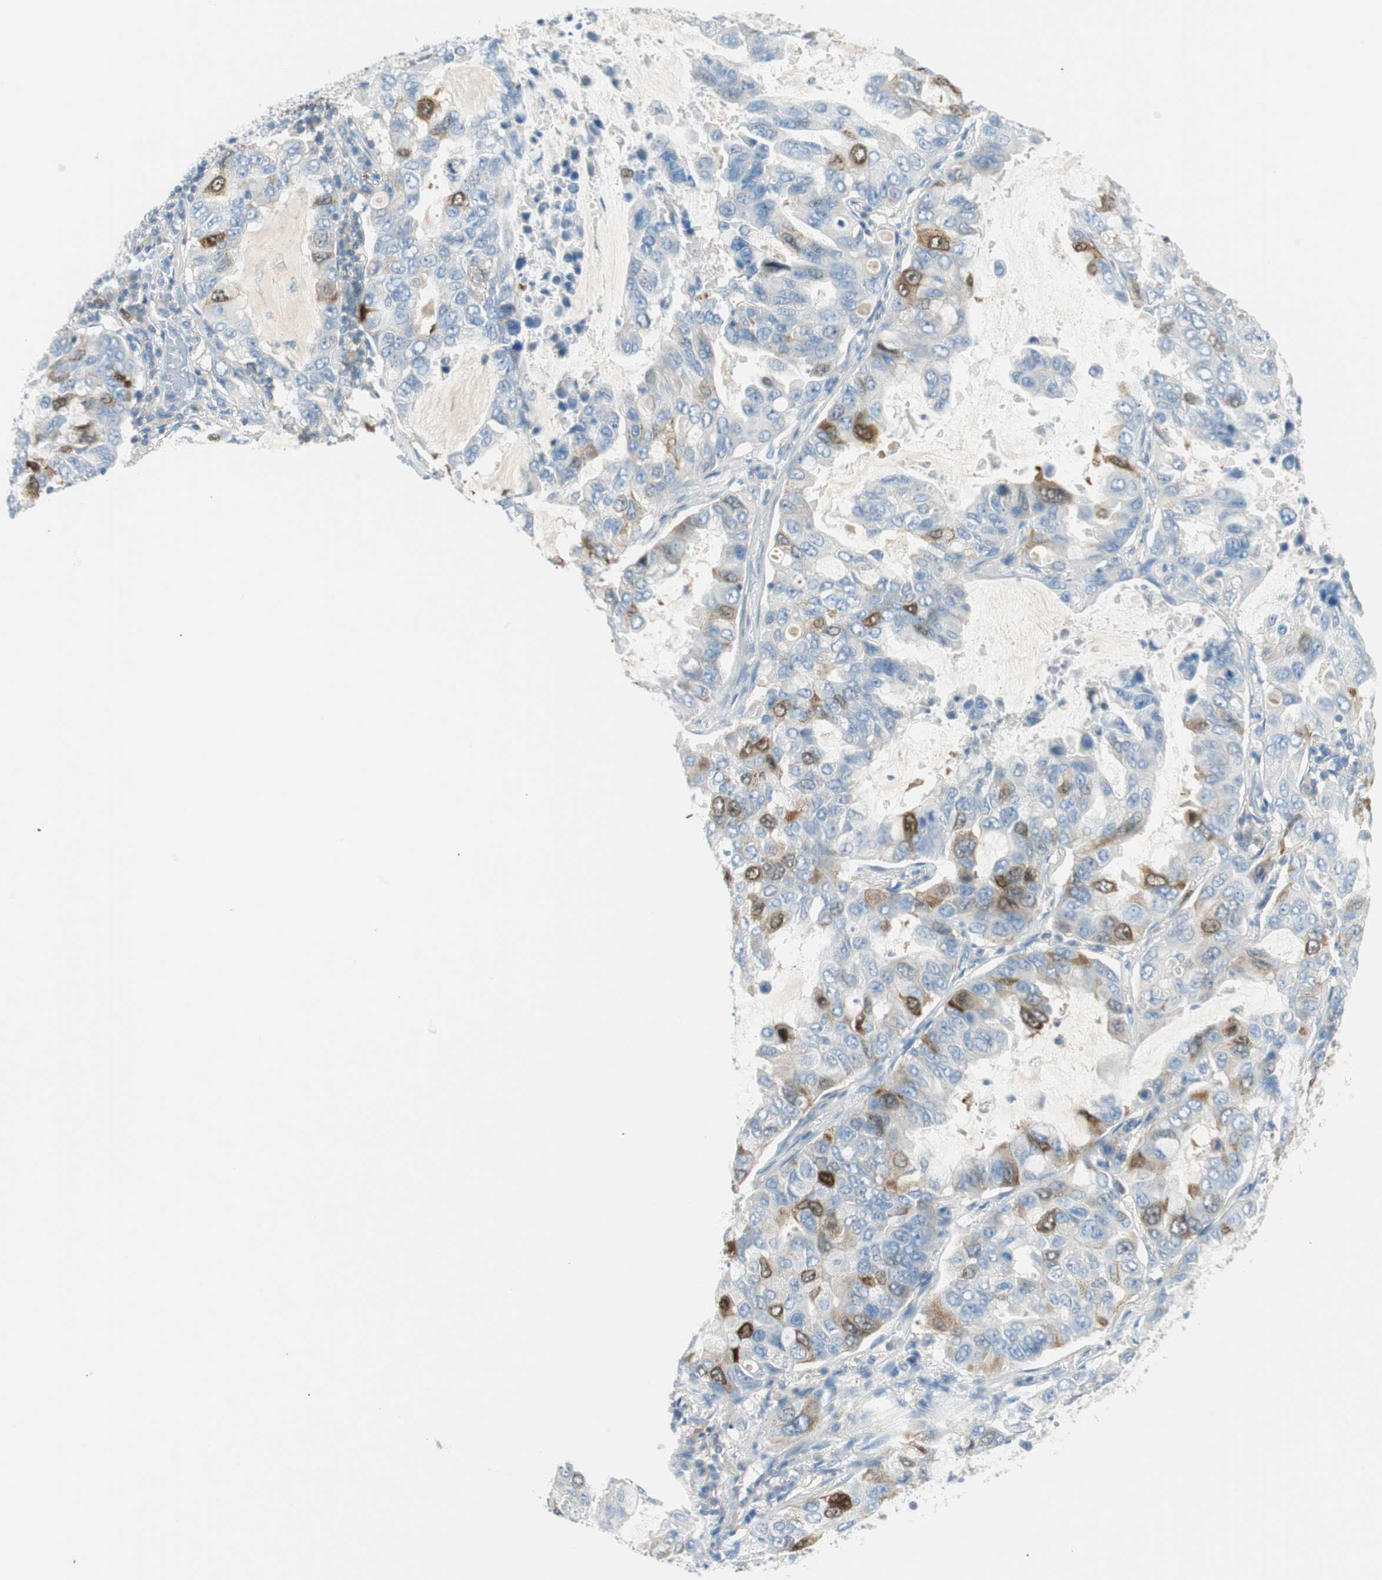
{"staining": {"intensity": "moderate", "quantity": "<25%", "location": "cytoplasmic/membranous,nuclear"}, "tissue": "lung cancer", "cell_type": "Tumor cells", "image_type": "cancer", "snomed": [{"axis": "morphology", "description": "Adenocarcinoma, NOS"}, {"axis": "topography", "description": "Lung"}], "caption": "IHC of adenocarcinoma (lung) shows low levels of moderate cytoplasmic/membranous and nuclear positivity in about <25% of tumor cells.", "gene": "PTTG1", "patient": {"sex": "male", "age": 64}}